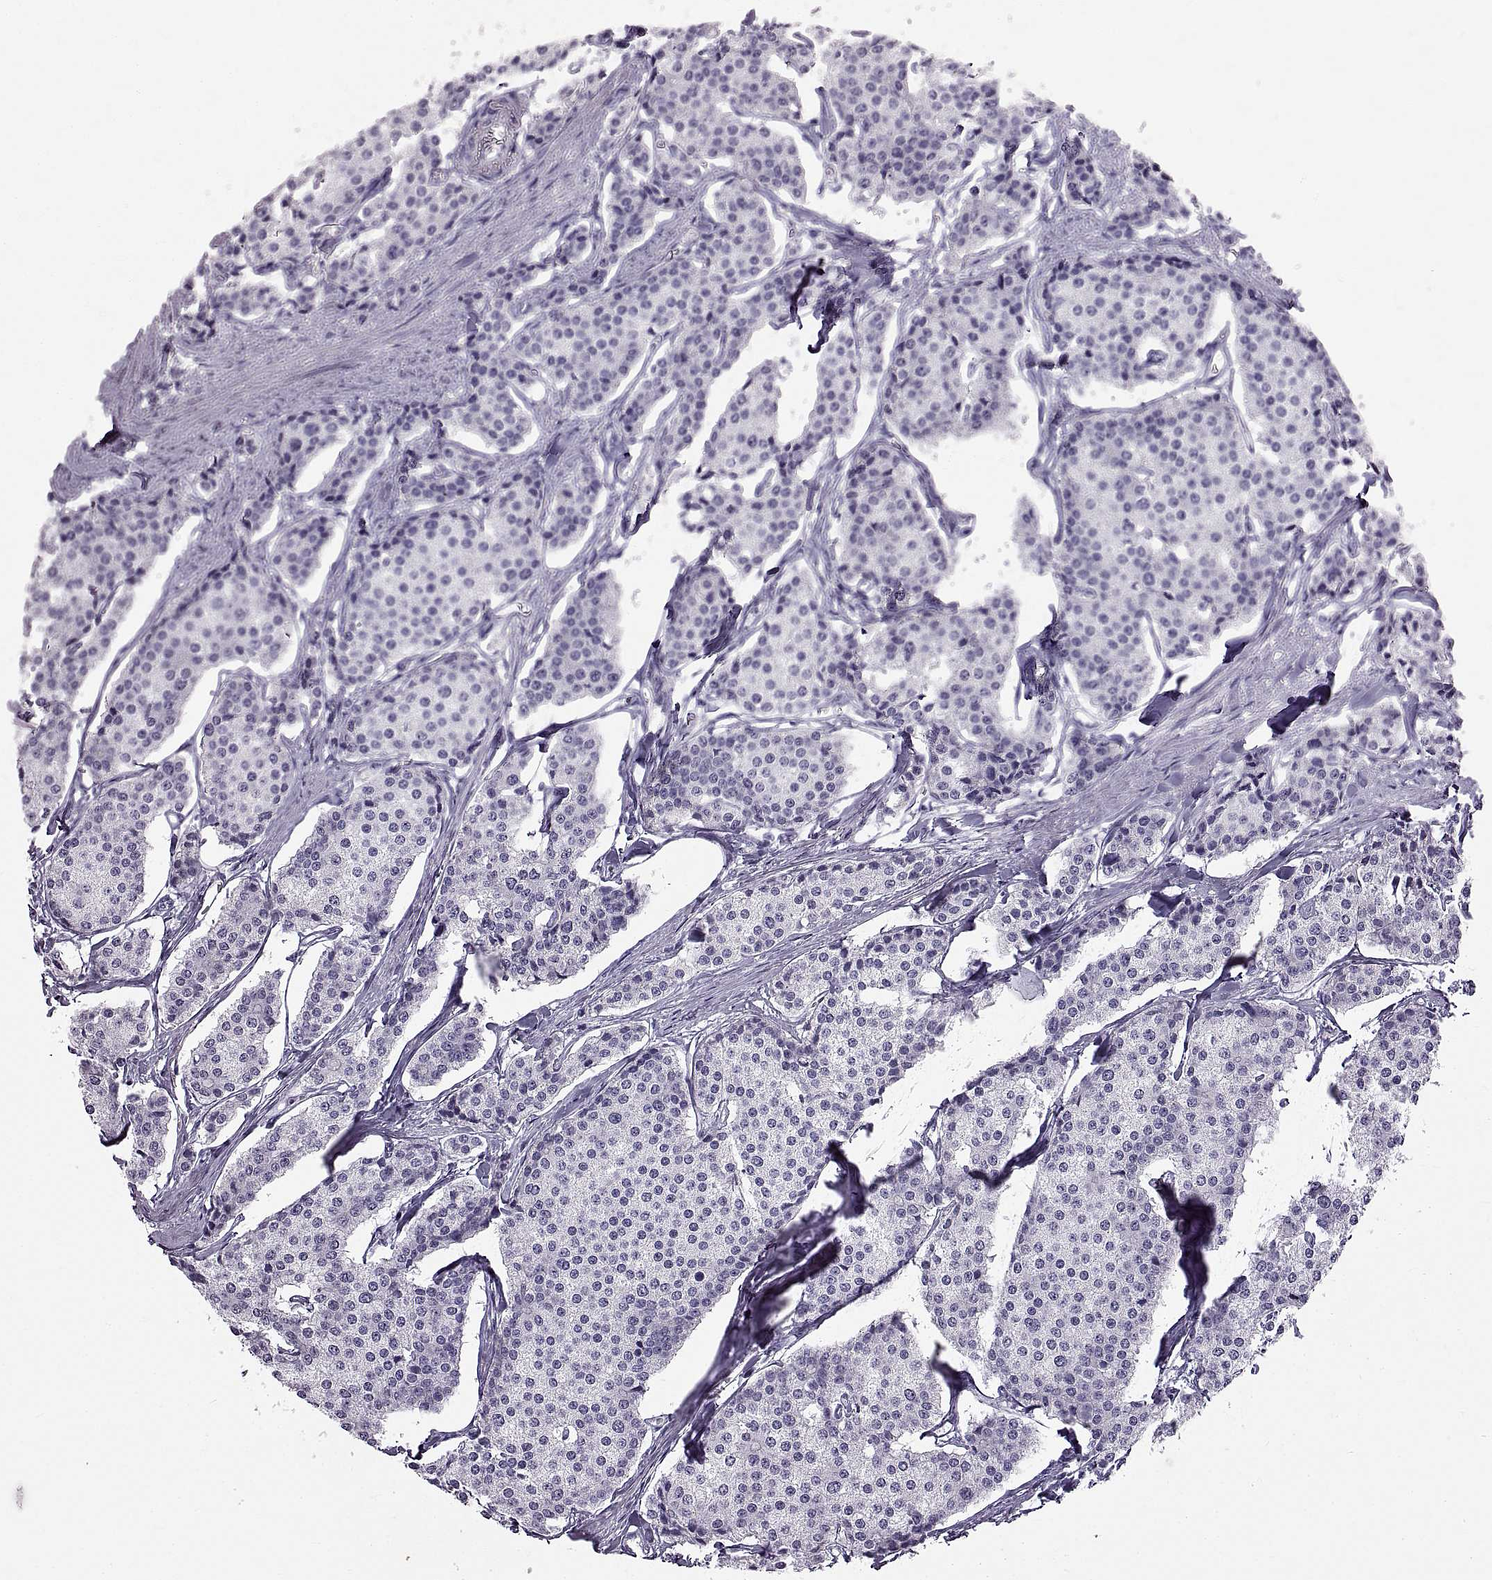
{"staining": {"intensity": "negative", "quantity": "none", "location": "none"}, "tissue": "carcinoid", "cell_type": "Tumor cells", "image_type": "cancer", "snomed": [{"axis": "morphology", "description": "Carcinoid, malignant, NOS"}, {"axis": "topography", "description": "Small intestine"}], "caption": "Tumor cells show no significant protein positivity in malignant carcinoid.", "gene": "WFDC8", "patient": {"sex": "female", "age": 65}}